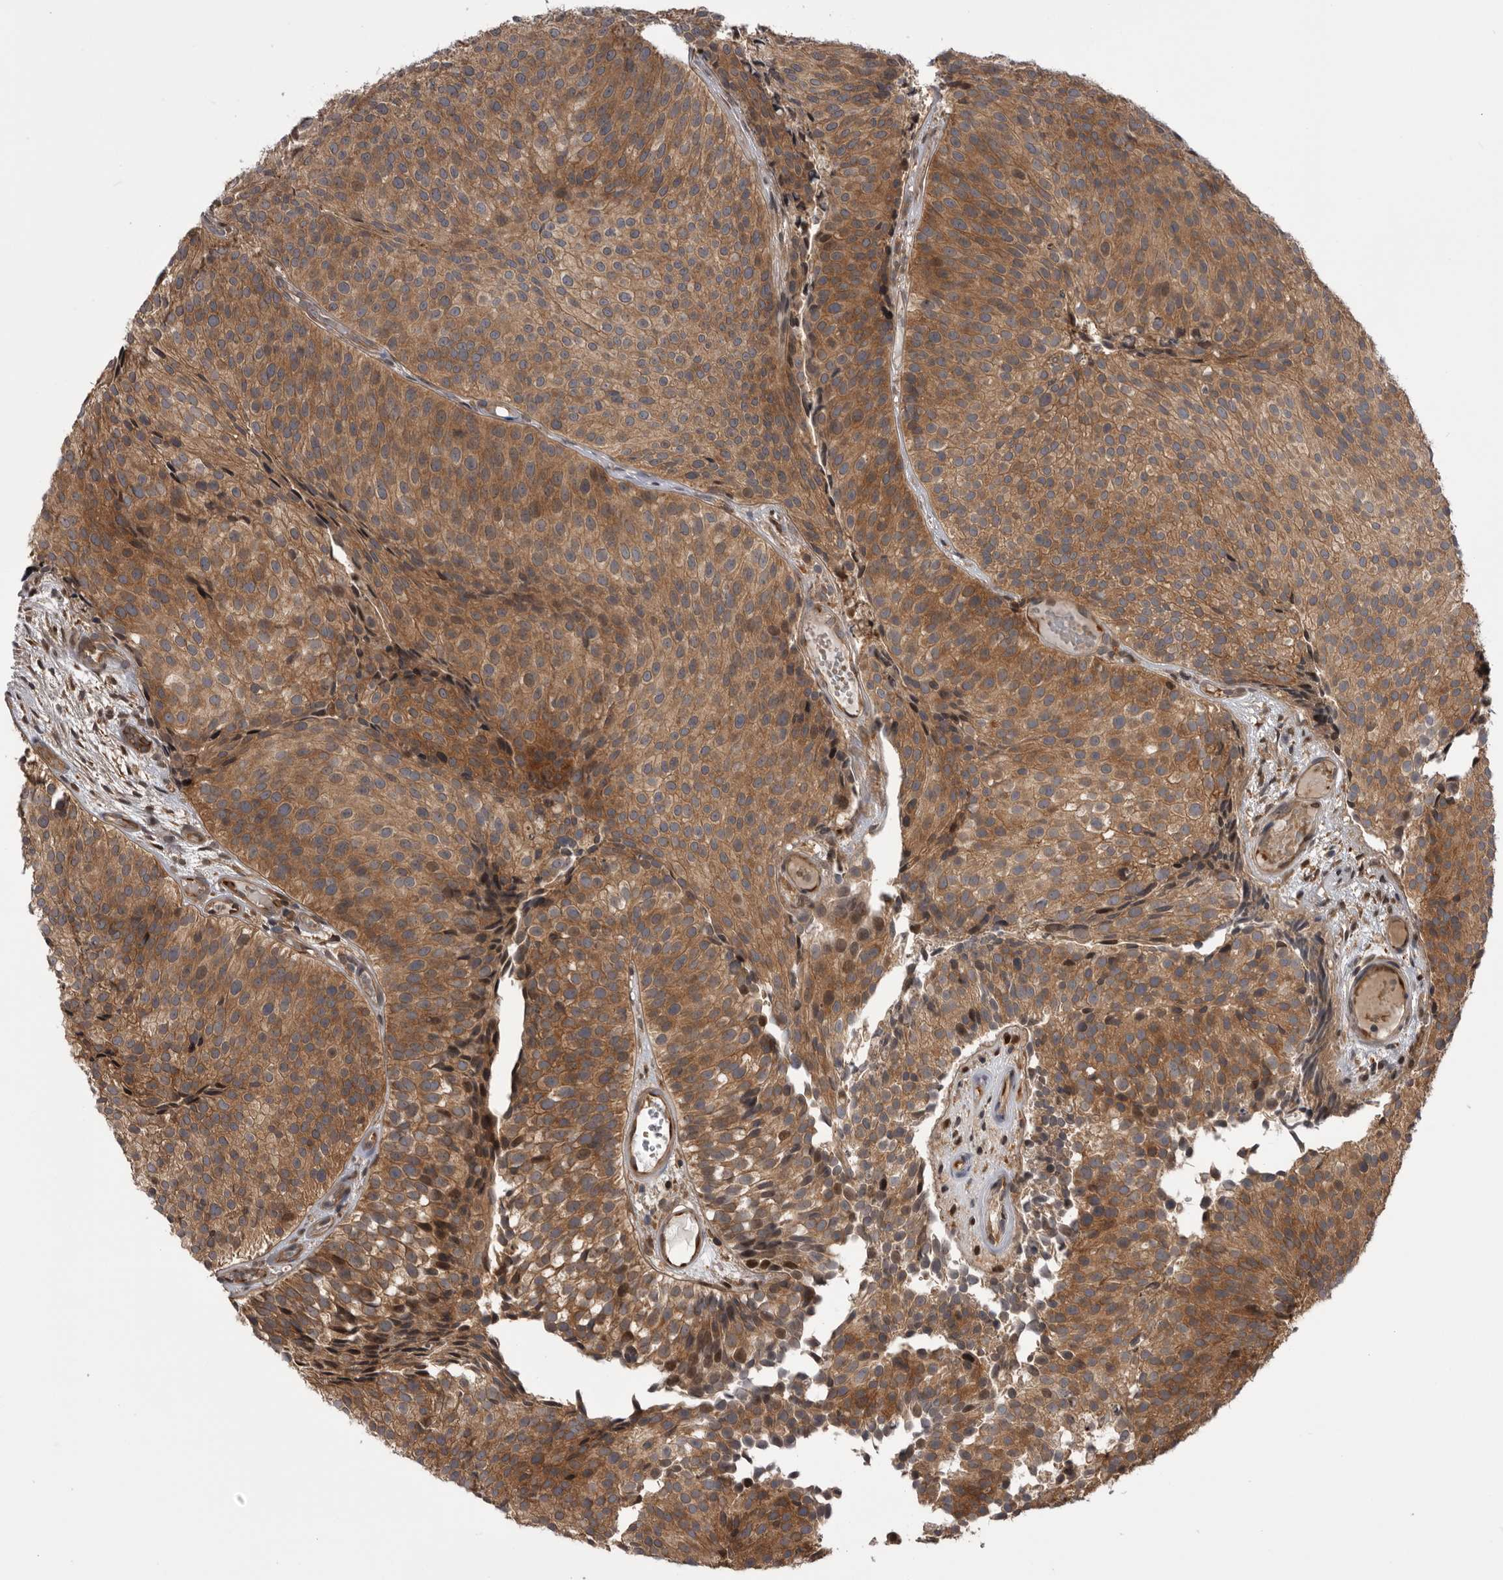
{"staining": {"intensity": "moderate", "quantity": ">75%", "location": "cytoplasmic/membranous,nuclear"}, "tissue": "urothelial cancer", "cell_type": "Tumor cells", "image_type": "cancer", "snomed": [{"axis": "morphology", "description": "Urothelial carcinoma, Low grade"}, {"axis": "topography", "description": "Urinary bladder"}], "caption": "Immunohistochemical staining of low-grade urothelial carcinoma demonstrates medium levels of moderate cytoplasmic/membranous and nuclear protein expression in approximately >75% of tumor cells.", "gene": "RAB3GAP2", "patient": {"sex": "male", "age": 86}}